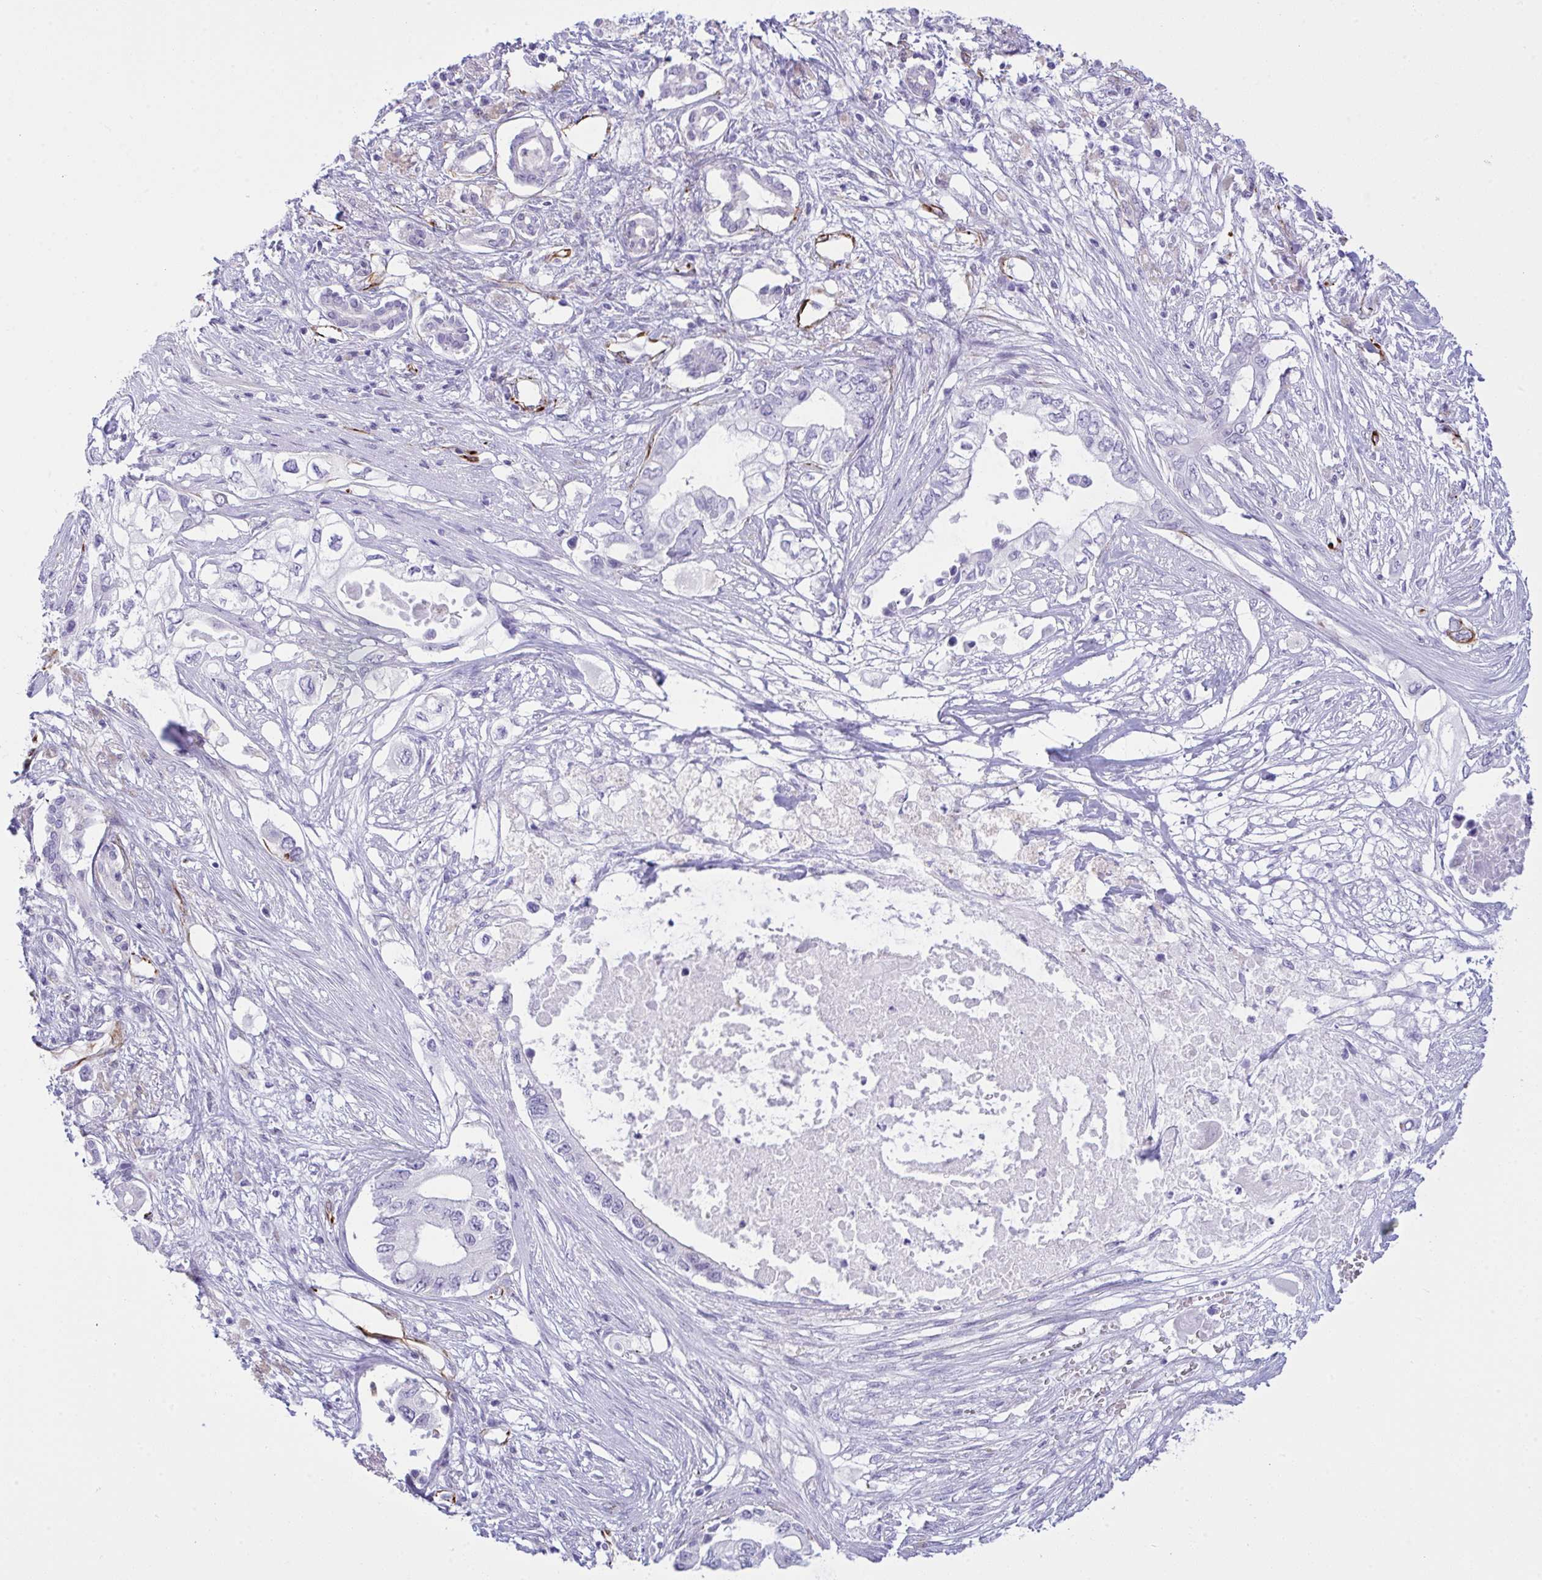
{"staining": {"intensity": "negative", "quantity": "none", "location": "none"}, "tissue": "pancreatic cancer", "cell_type": "Tumor cells", "image_type": "cancer", "snomed": [{"axis": "morphology", "description": "Adenocarcinoma, NOS"}, {"axis": "topography", "description": "Pancreas"}], "caption": "Pancreatic cancer stained for a protein using immunohistochemistry exhibits no staining tumor cells.", "gene": "SLC35B1", "patient": {"sex": "female", "age": 63}}